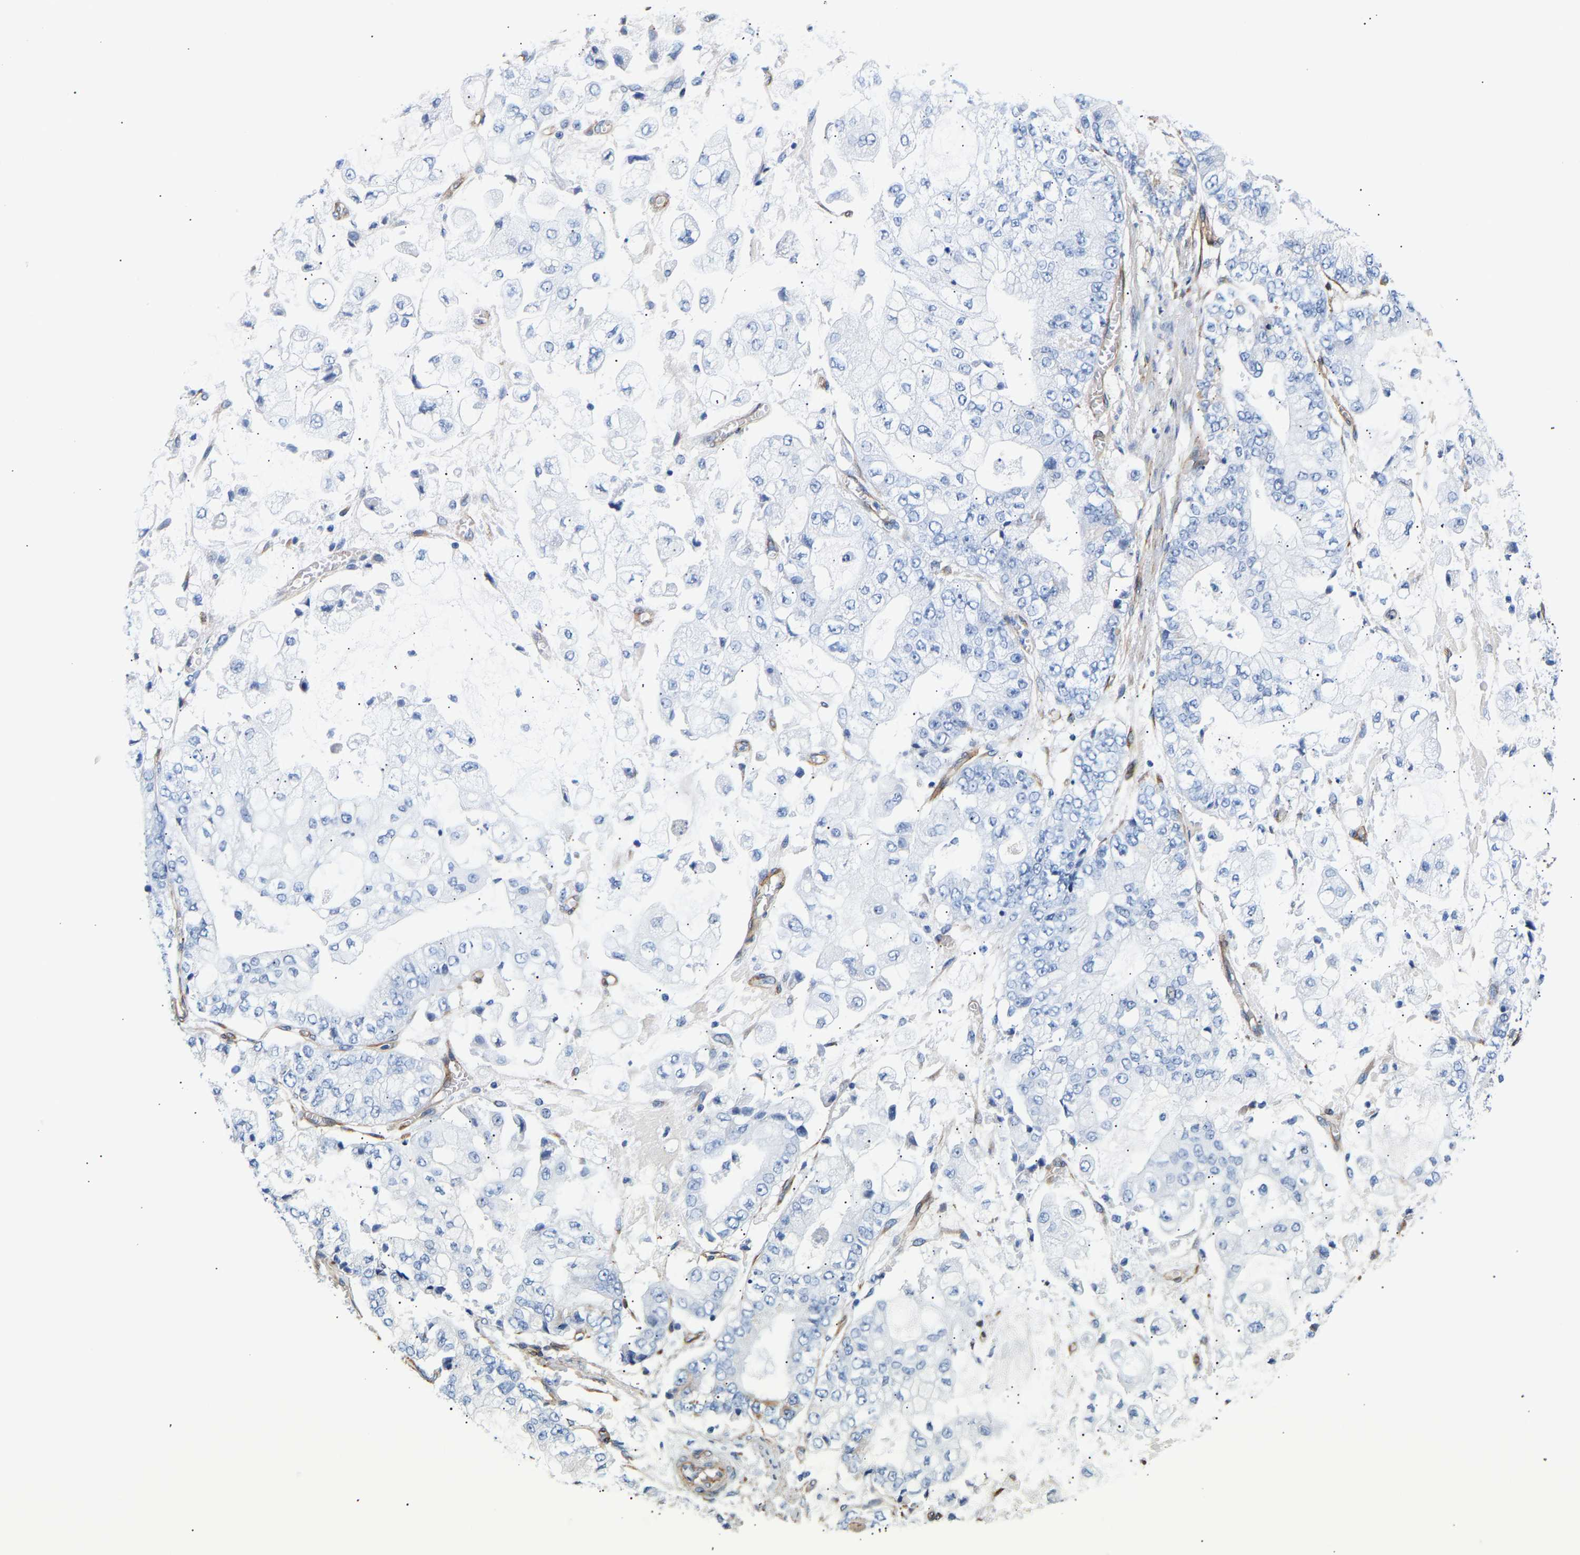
{"staining": {"intensity": "negative", "quantity": "none", "location": "none"}, "tissue": "stomach cancer", "cell_type": "Tumor cells", "image_type": "cancer", "snomed": [{"axis": "morphology", "description": "Adenocarcinoma, NOS"}, {"axis": "topography", "description": "Stomach"}], "caption": "Protein analysis of stomach cancer (adenocarcinoma) demonstrates no significant positivity in tumor cells.", "gene": "IGFBP7", "patient": {"sex": "male", "age": 76}}